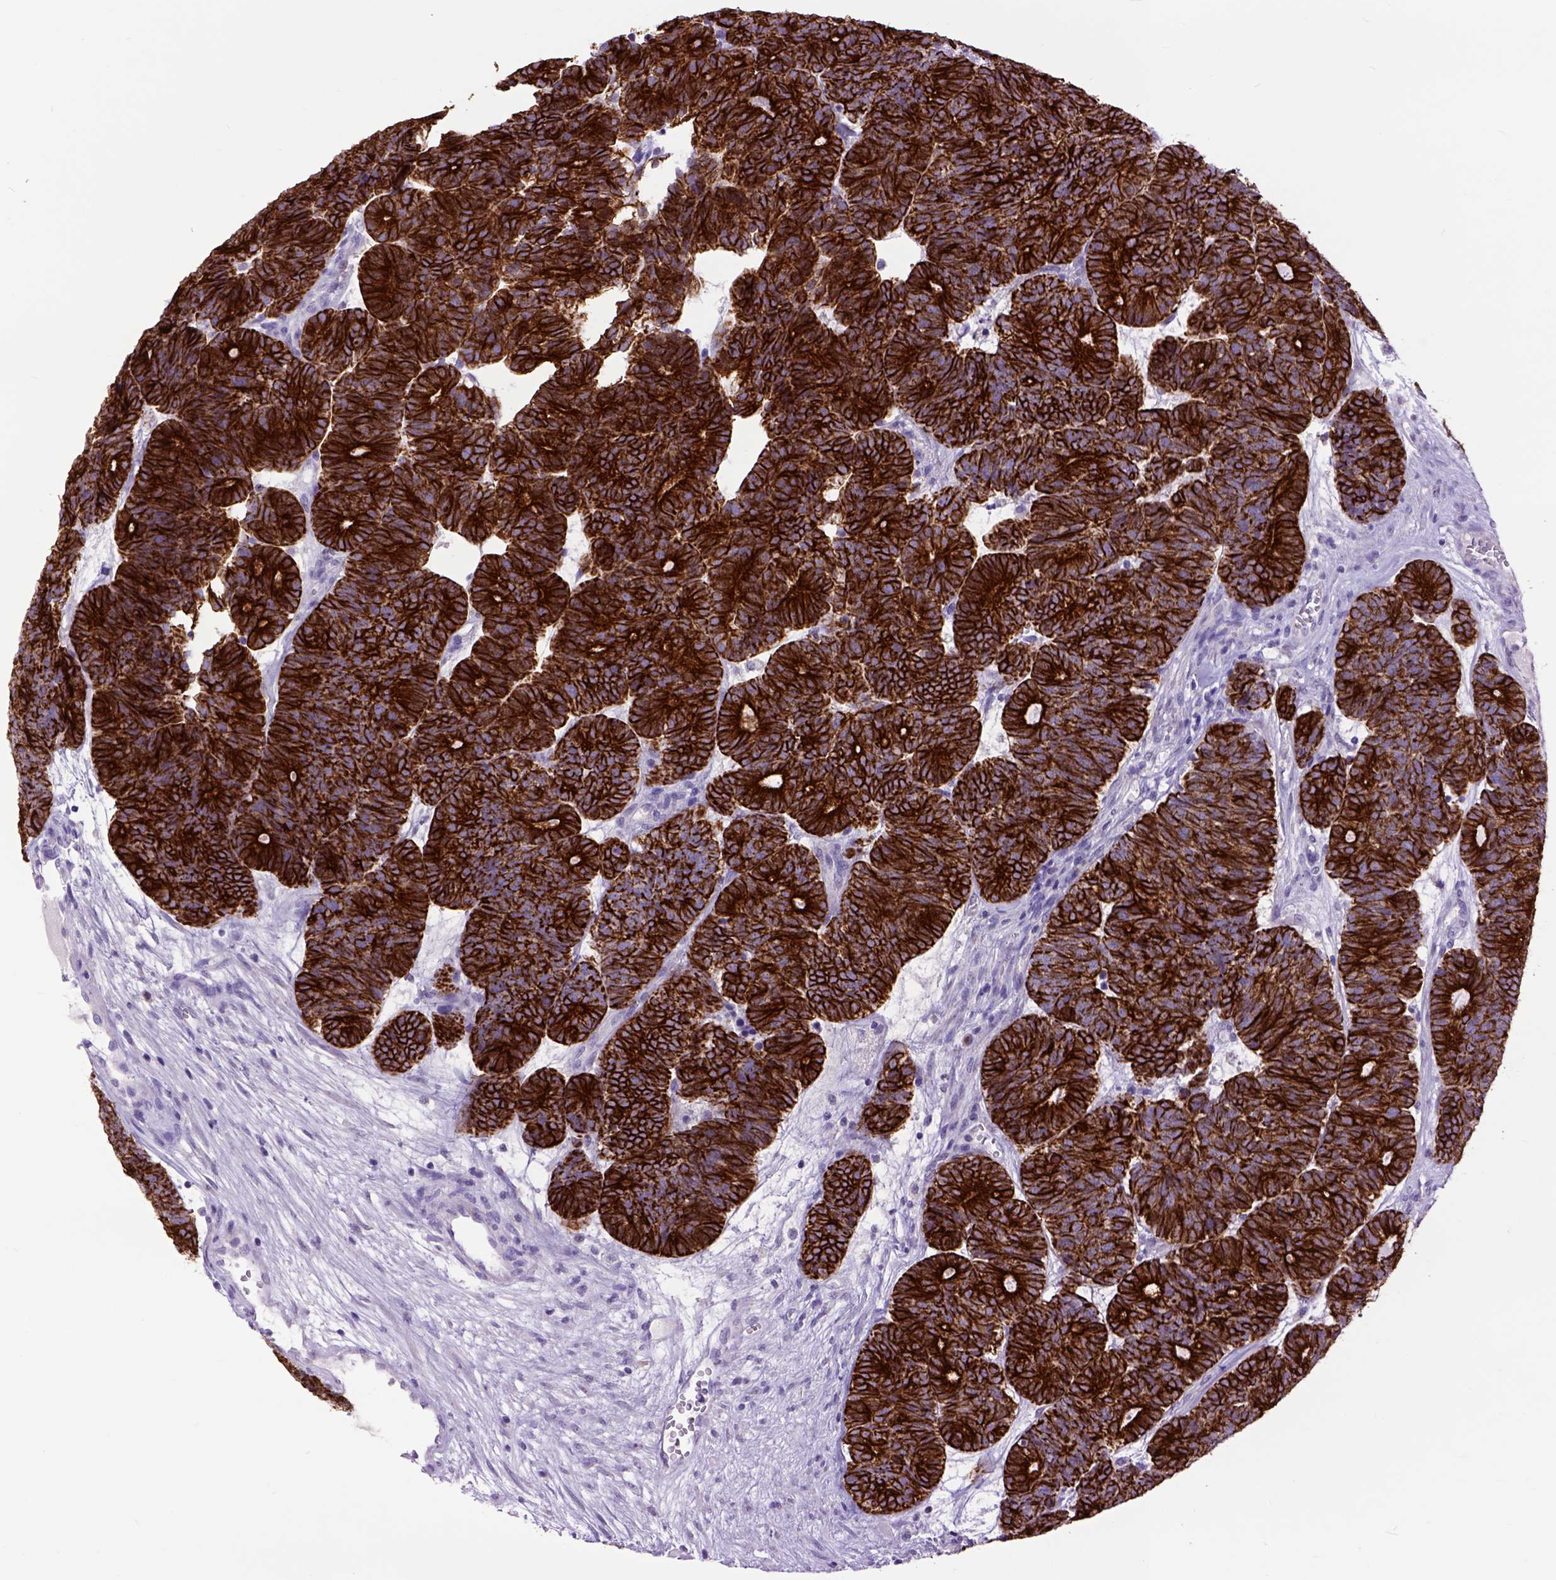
{"staining": {"intensity": "strong", "quantity": ">75%", "location": "cytoplasmic/membranous"}, "tissue": "head and neck cancer", "cell_type": "Tumor cells", "image_type": "cancer", "snomed": [{"axis": "morphology", "description": "Adenocarcinoma, NOS"}, {"axis": "topography", "description": "Head-Neck"}], "caption": "This image exhibits head and neck cancer (adenocarcinoma) stained with immunohistochemistry to label a protein in brown. The cytoplasmic/membranous of tumor cells show strong positivity for the protein. Nuclei are counter-stained blue.", "gene": "RAB25", "patient": {"sex": "female", "age": 81}}